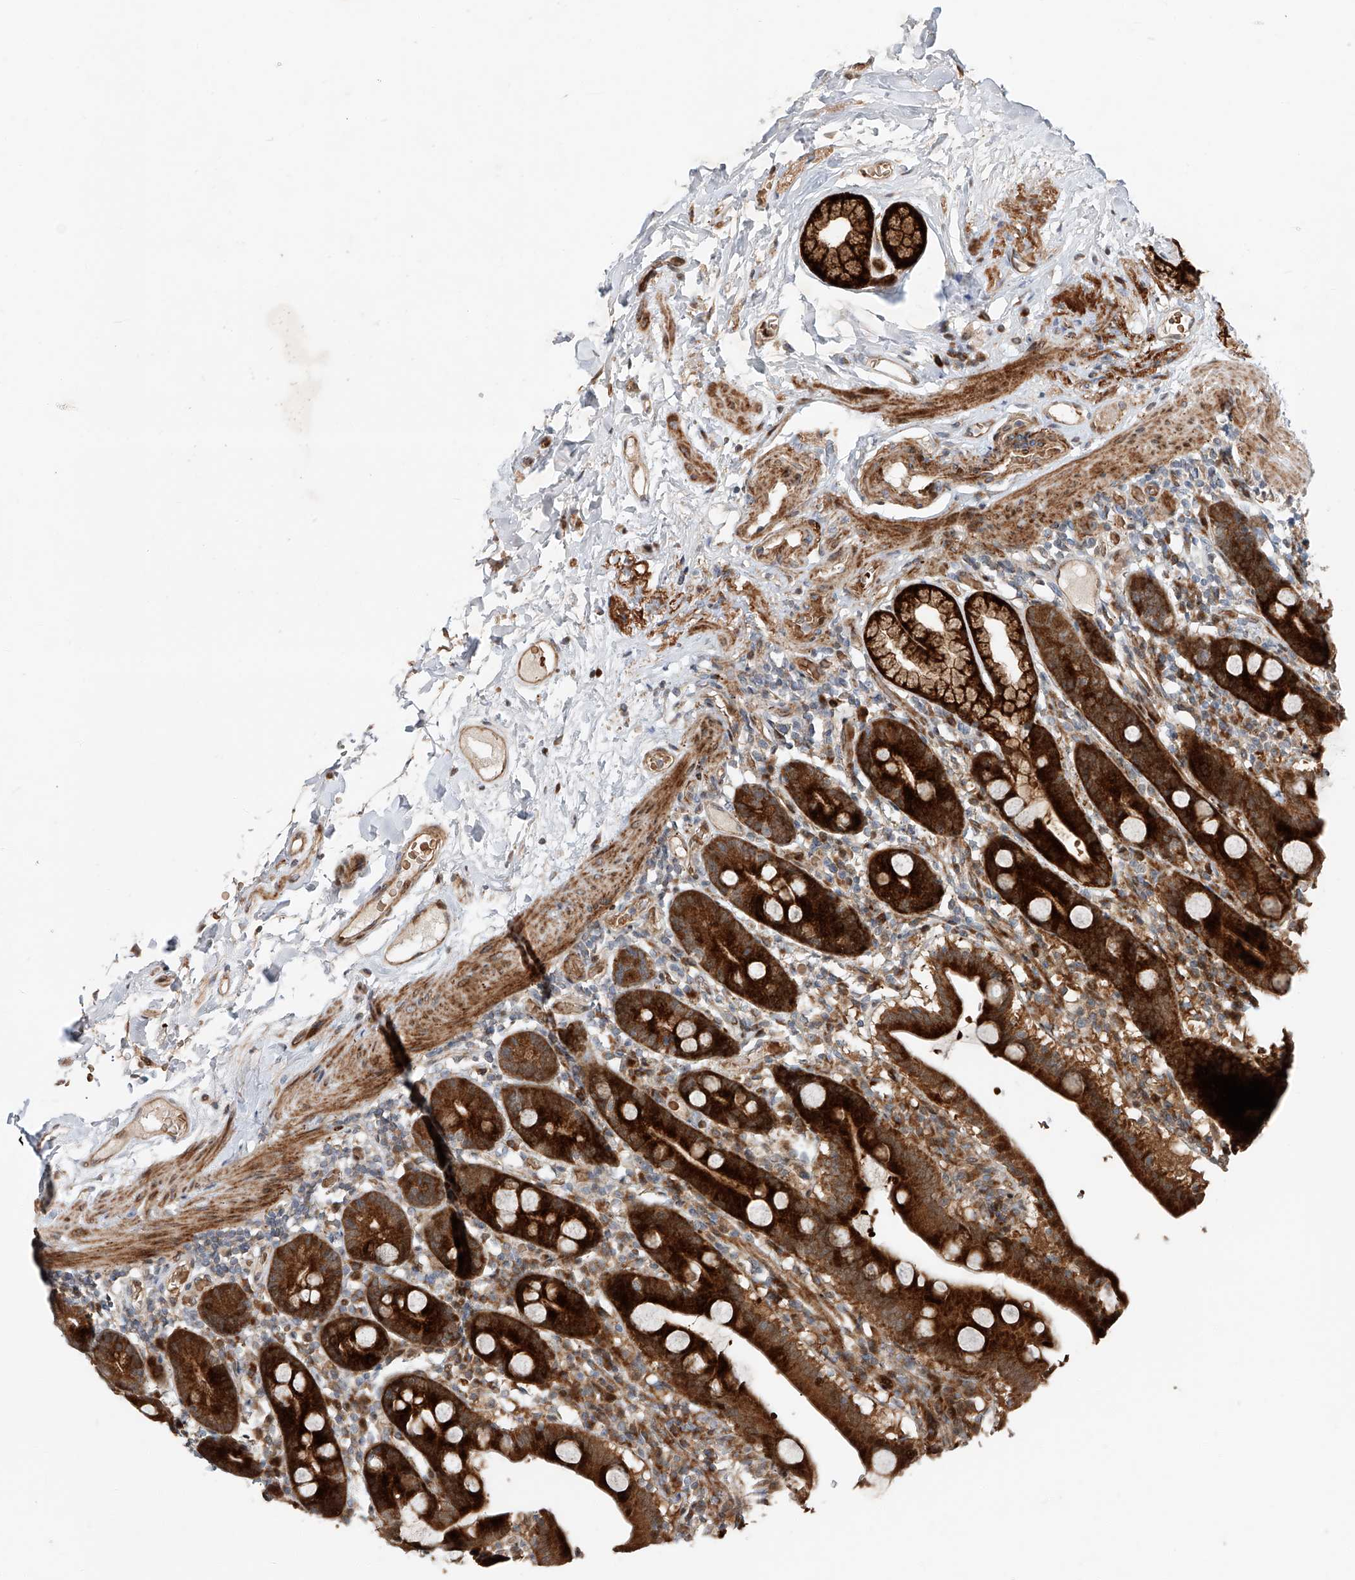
{"staining": {"intensity": "strong", "quantity": ">75%", "location": "cytoplasmic/membranous"}, "tissue": "duodenum", "cell_type": "Glandular cells", "image_type": "normal", "snomed": [{"axis": "morphology", "description": "Normal tissue, NOS"}, {"axis": "topography", "description": "Duodenum"}], "caption": "DAB immunohistochemical staining of benign duodenum demonstrates strong cytoplasmic/membranous protein staining in approximately >75% of glandular cells.", "gene": "USF3", "patient": {"sex": "male", "age": 55}}